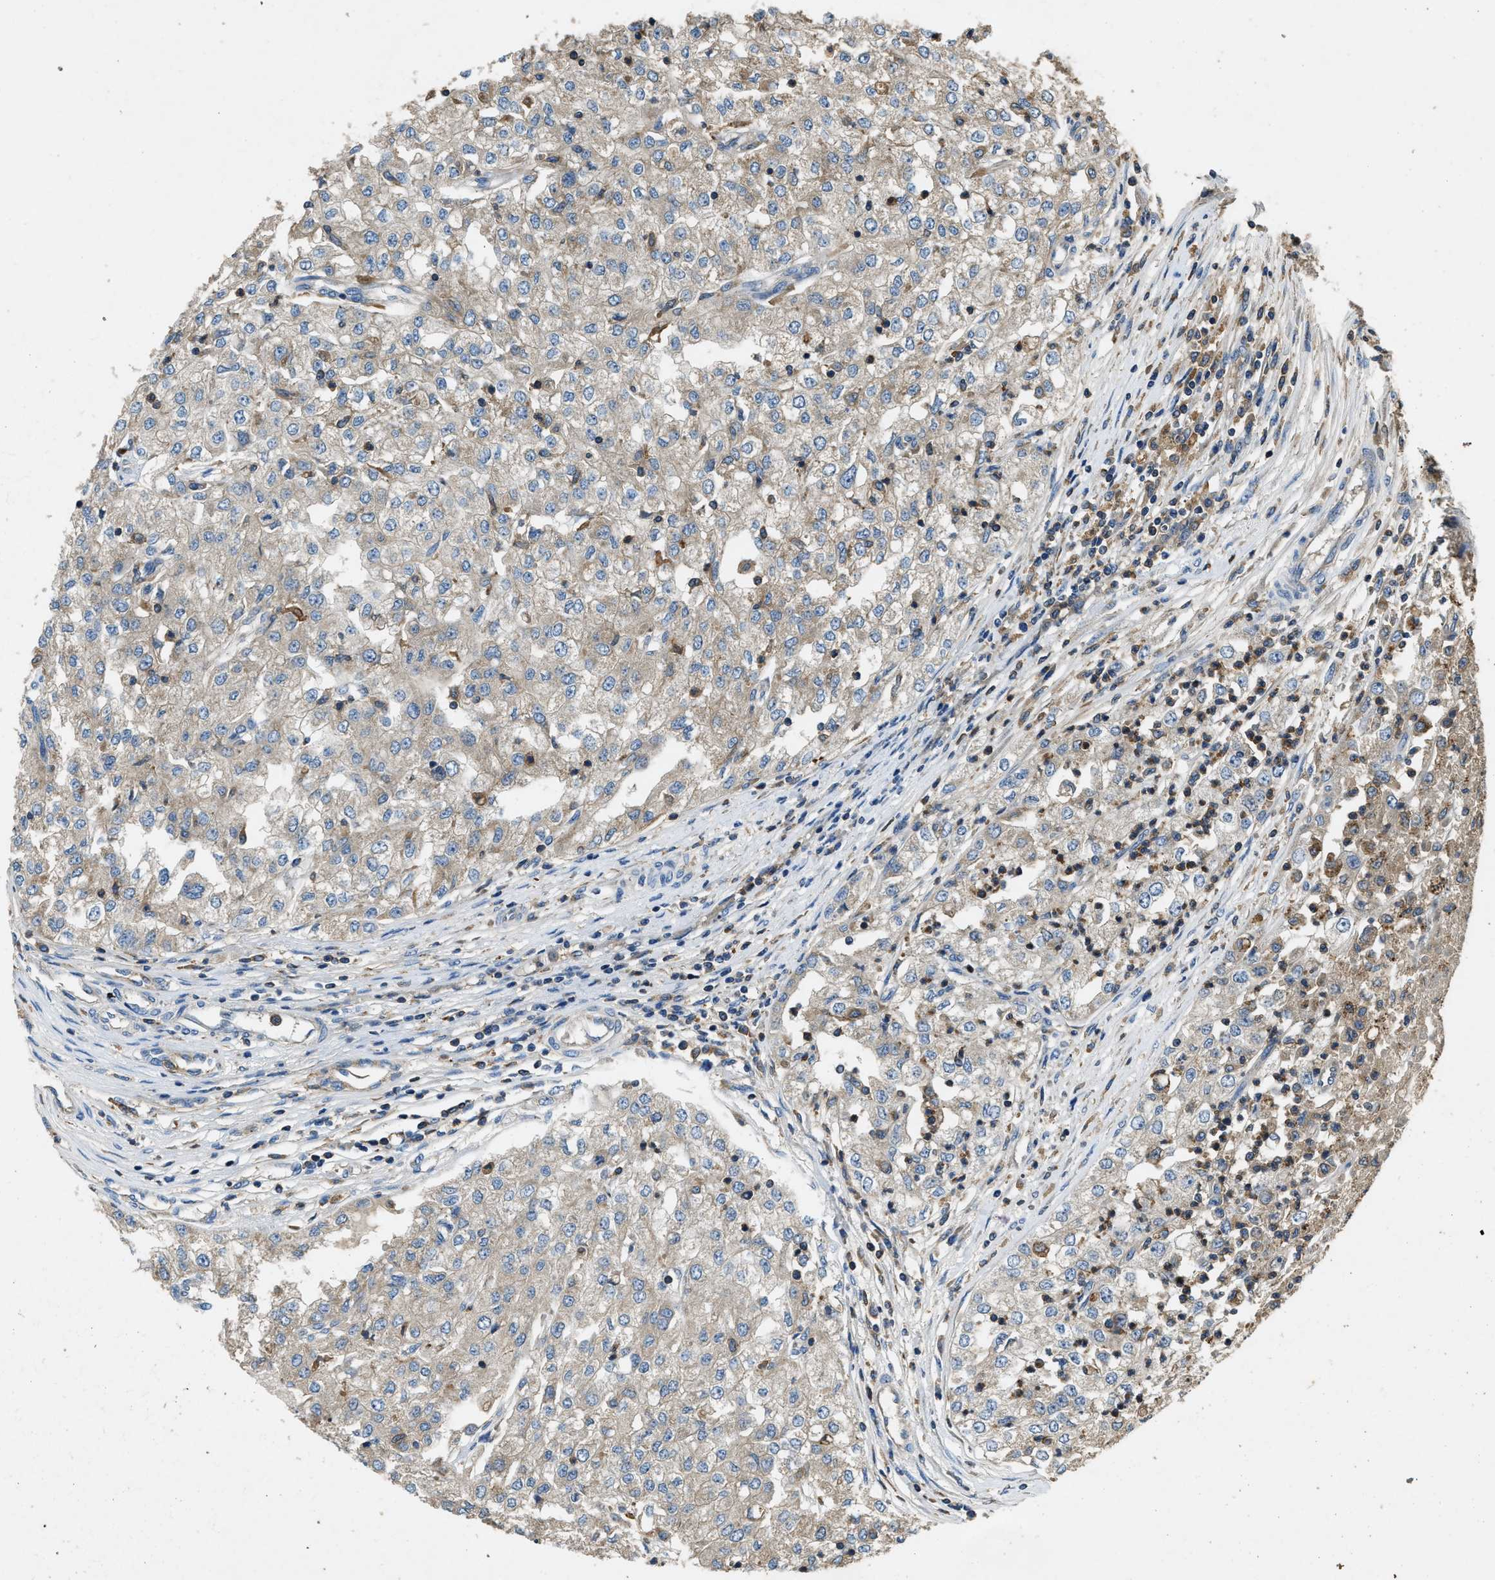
{"staining": {"intensity": "weak", "quantity": "<25%", "location": "cytoplasmic/membranous"}, "tissue": "renal cancer", "cell_type": "Tumor cells", "image_type": "cancer", "snomed": [{"axis": "morphology", "description": "Adenocarcinoma, NOS"}, {"axis": "topography", "description": "Kidney"}], "caption": "This is an immunohistochemistry (IHC) micrograph of human renal cancer. There is no expression in tumor cells.", "gene": "BLOC1S1", "patient": {"sex": "female", "age": 54}}